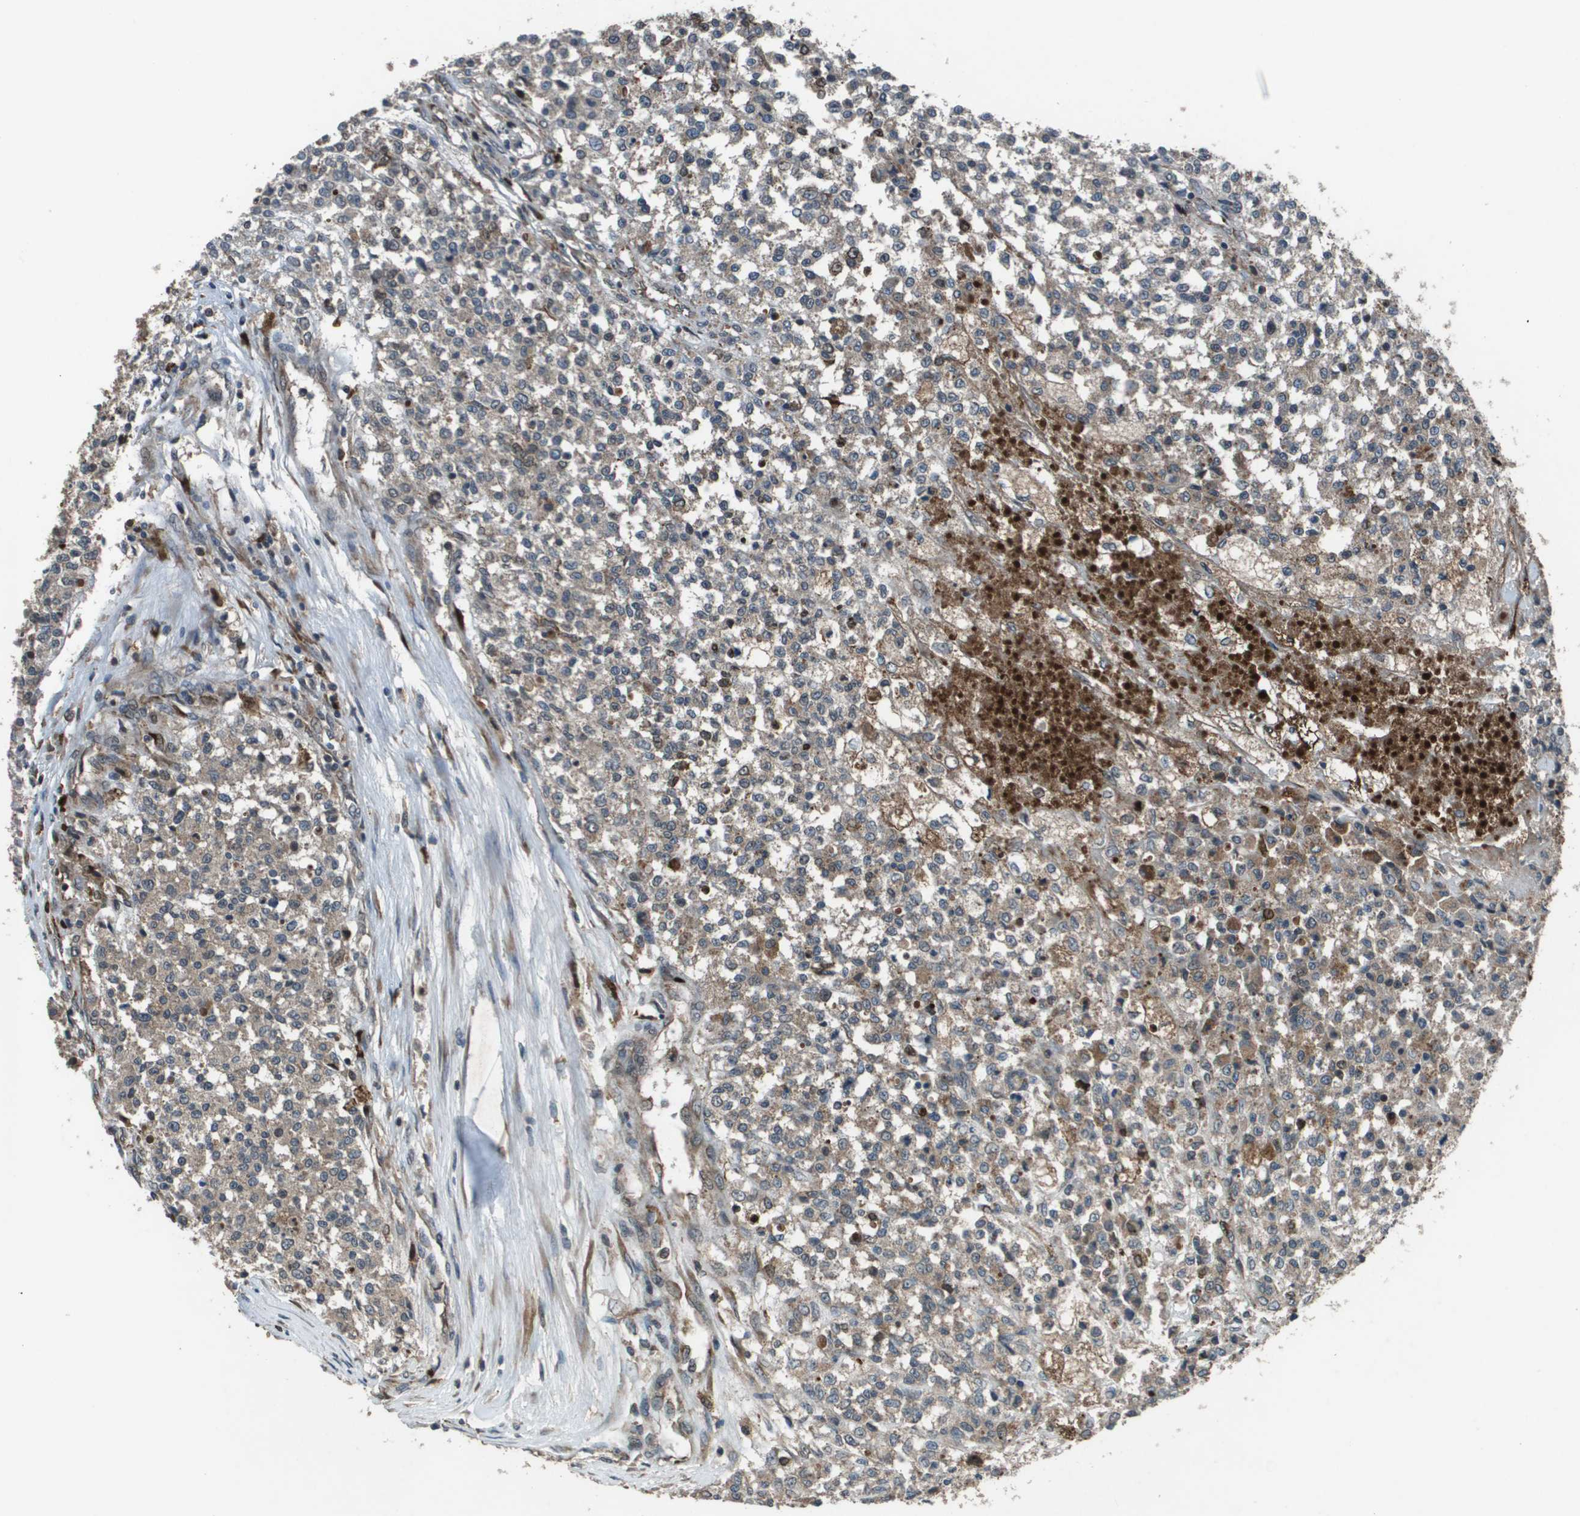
{"staining": {"intensity": "negative", "quantity": "none", "location": "none"}, "tissue": "testis cancer", "cell_type": "Tumor cells", "image_type": "cancer", "snomed": [{"axis": "morphology", "description": "Seminoma, NOS"}, {"axis": "topography", "description": "Testis"}], "caption": "Tumor cells show no significant protein positivity in testis cancer (seminoma).", "gene": "GOSR2", "patient": {"sex": "male", "age": 59}}